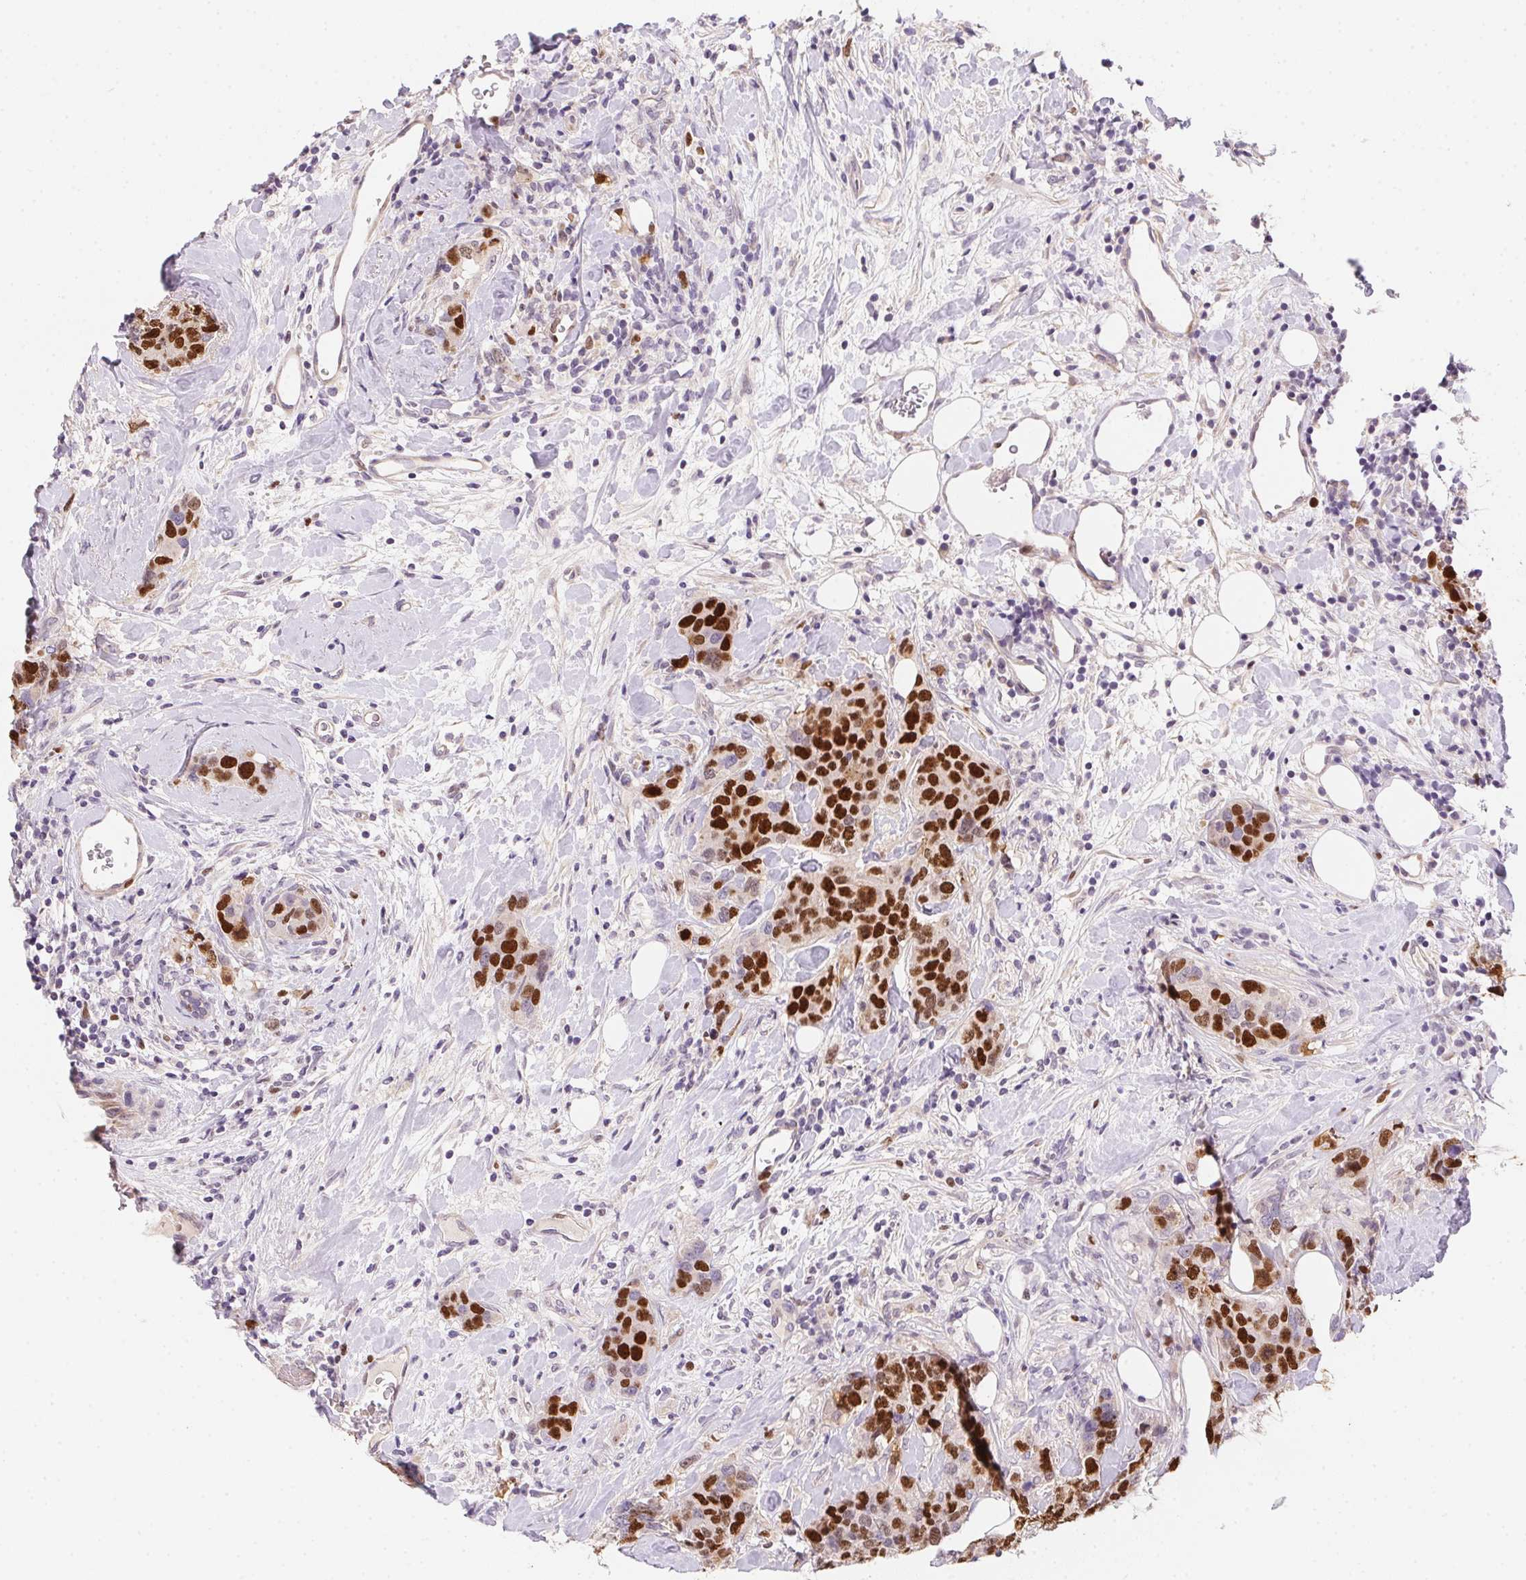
{"staining": {"intensity": "strong", "quantity": ">75%", "location": "nuclear"}, "tissue": "breast cancer", "cell_type": "Tumor cells", "image_type": "cancer", "snomed": [{"axis": "morphology", "description": "Lobular carcinoma"}, {"axis": "topography", "description": "Breast"}], "caption": "Immunohistochemical staining of human breast cancer displays high levels of strong nuclear protein expression in about >75% of tumor cells.", "gene": "HELLS", "patient": {"sex": "female", "age": 59}}